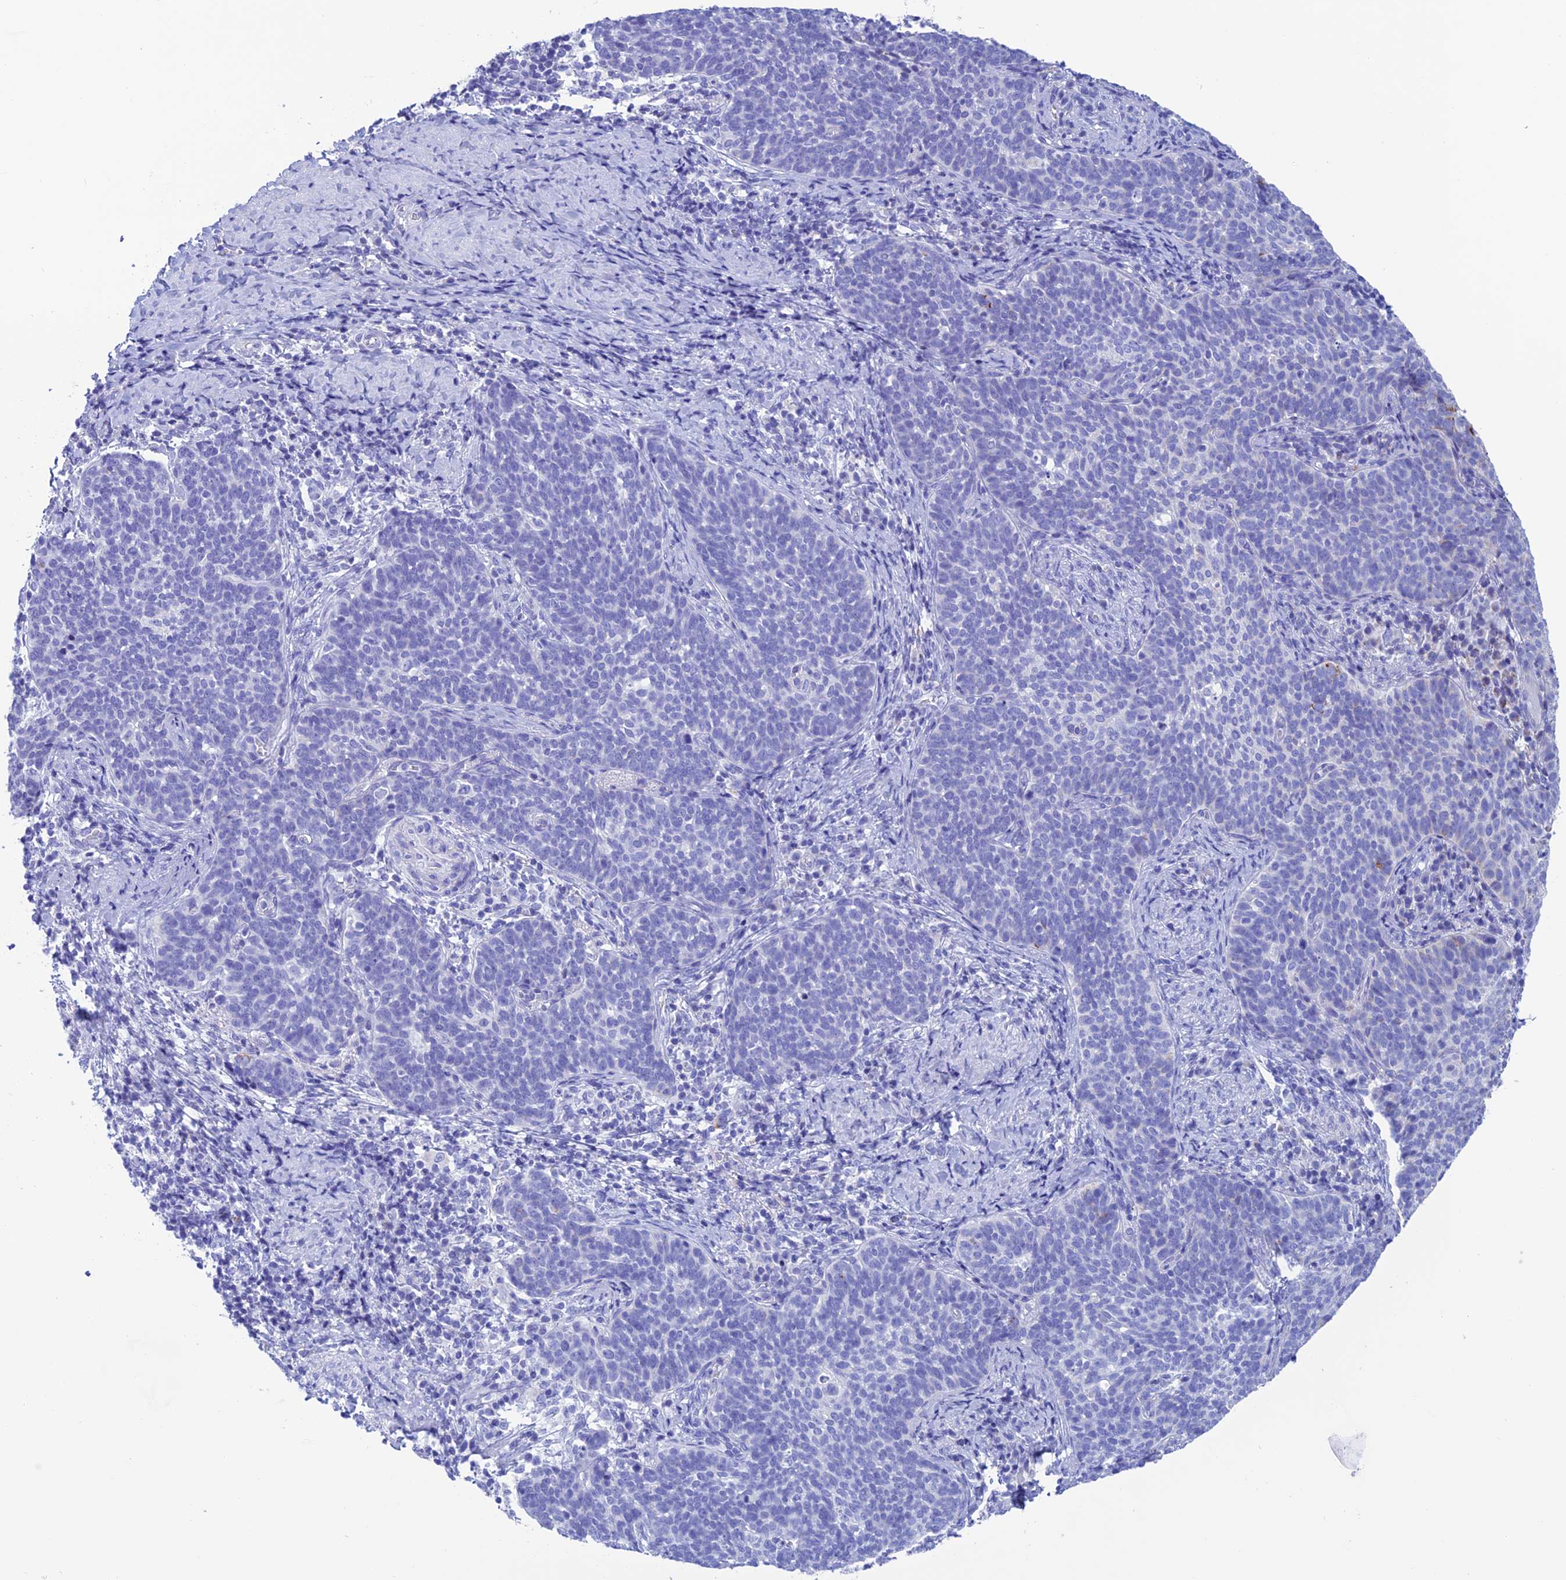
{"staining": {"intensity": "negative", "quantity": "none", "location": "none"}, "tissue": "cervical cancer", "cell_type": "Tumor cells", "image_type": "cancer", "snomed": [{"axis": "morphology", "description": "Normal tissue, NOS"}, {"axis": "morphology", "description": "Squamous cell carcinoma, NOS"}, {"axis": "topography", "description": "Cervix"}], "caption": "Cervical cancer (squamous cell carcinoma) was stained to show a protein in brown. There is no significant positivity in tumor cells.", "gene": "NXPE4", "patient": {"sex": "female", "age": 39}}